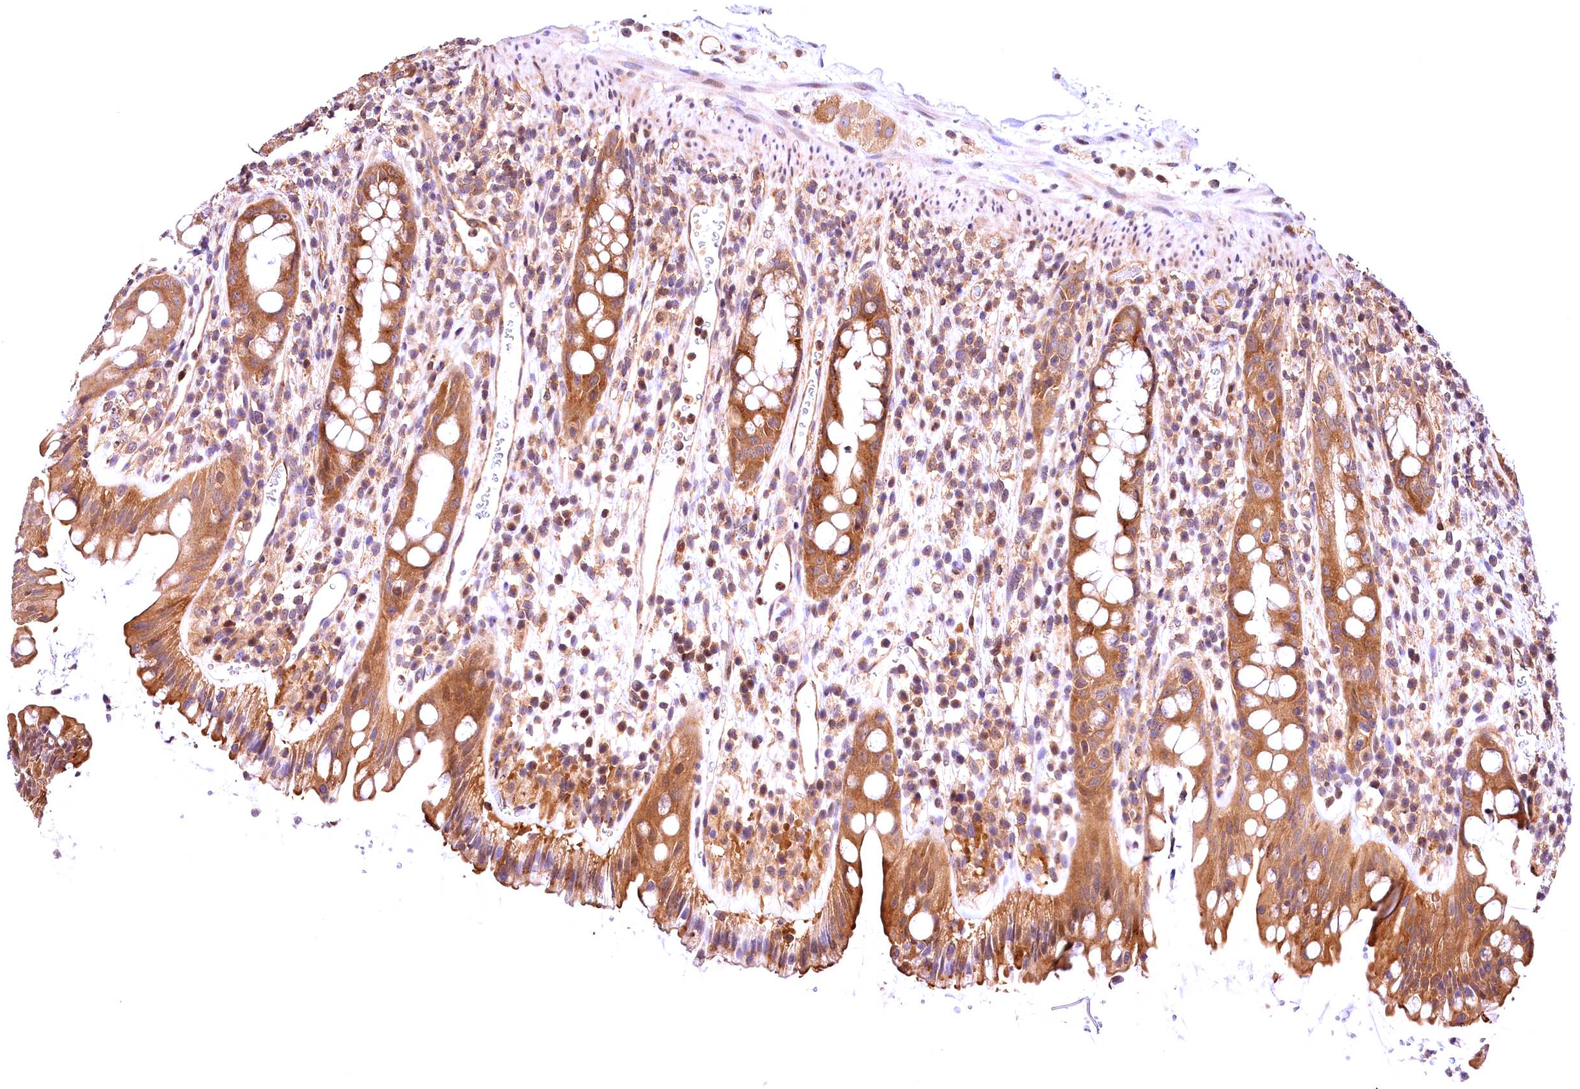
{"staining": {"intensity": "moderate", "quantity": ">75%", "location": "cytoplasmic/membranous"}, "tissue": "rectum", "cell_type": "Glandular cells", "image_type": "normal", "snomed": [{"axis": "morphology", "description": "Normal tissue, NOS"}, {"axis": "topography", "description": "Rectum"}], "caption": "DAB immunohistochemical staining of unremarkable rectum exhibits moderate cytoplasmic/membranous protein expression in about >75% of glandular cells.", "gene": "CHORDC1", "patient": {"sex": "female", "age": 57}}